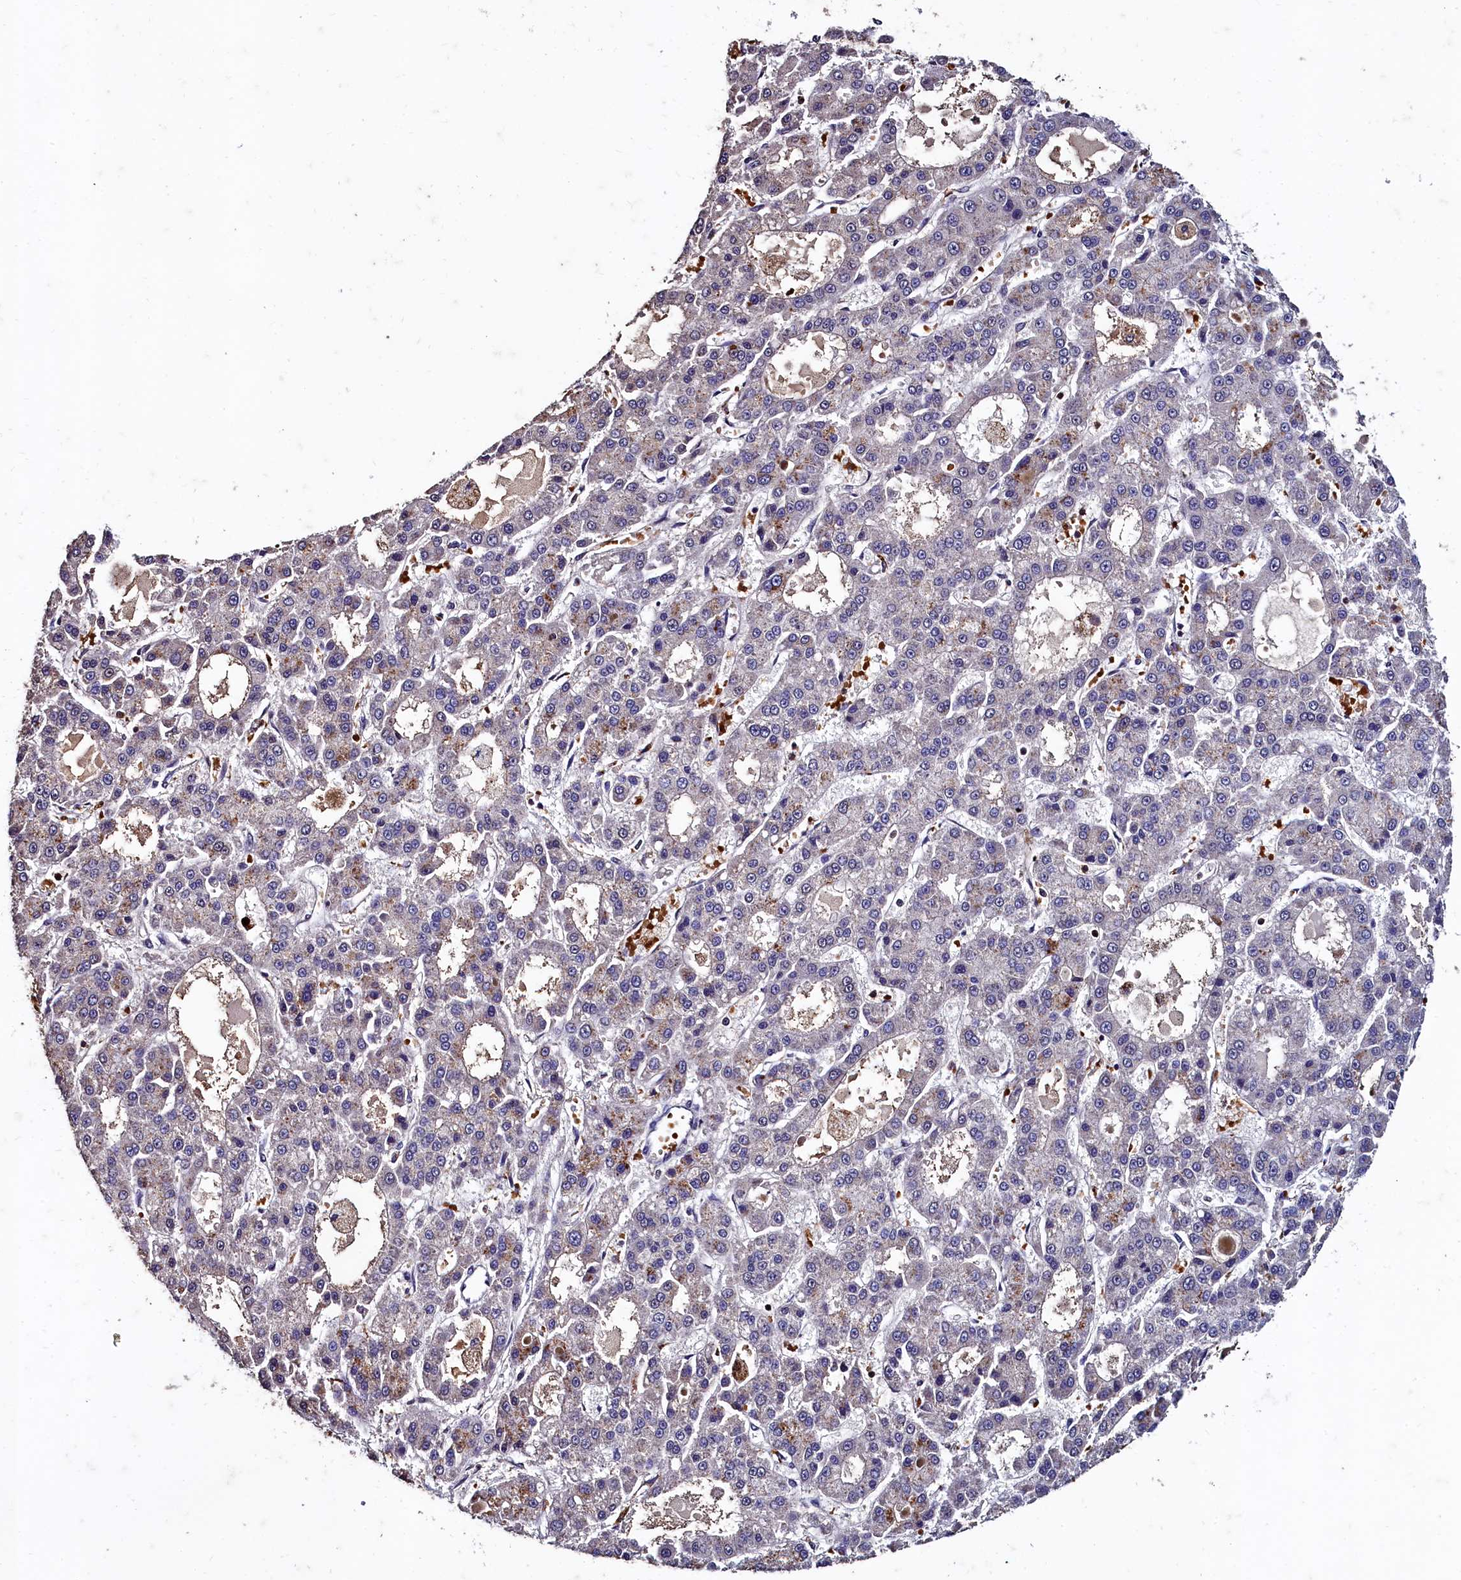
{"staining": {"intensity": "weak", "quantity": "<25%", "location": "cytoplasmic/membranous"}, "tissue": "liver cancer", "cell_type": "Tumor cells", "image_type": "cancer", "snomed": [{"axis": "morphology", "description": "Carcinoma, Hepatocellular, NOS"}, {"axis": "topography", "description": "Liver"}], "caption": "A high-resolution histopathology image shows immunohistochemistry staining of liver cancer, which exhibits no significant positivity in tumor cells.", "gene": "CSTPP1", "patient": {"sex": "male", "age": 70}}